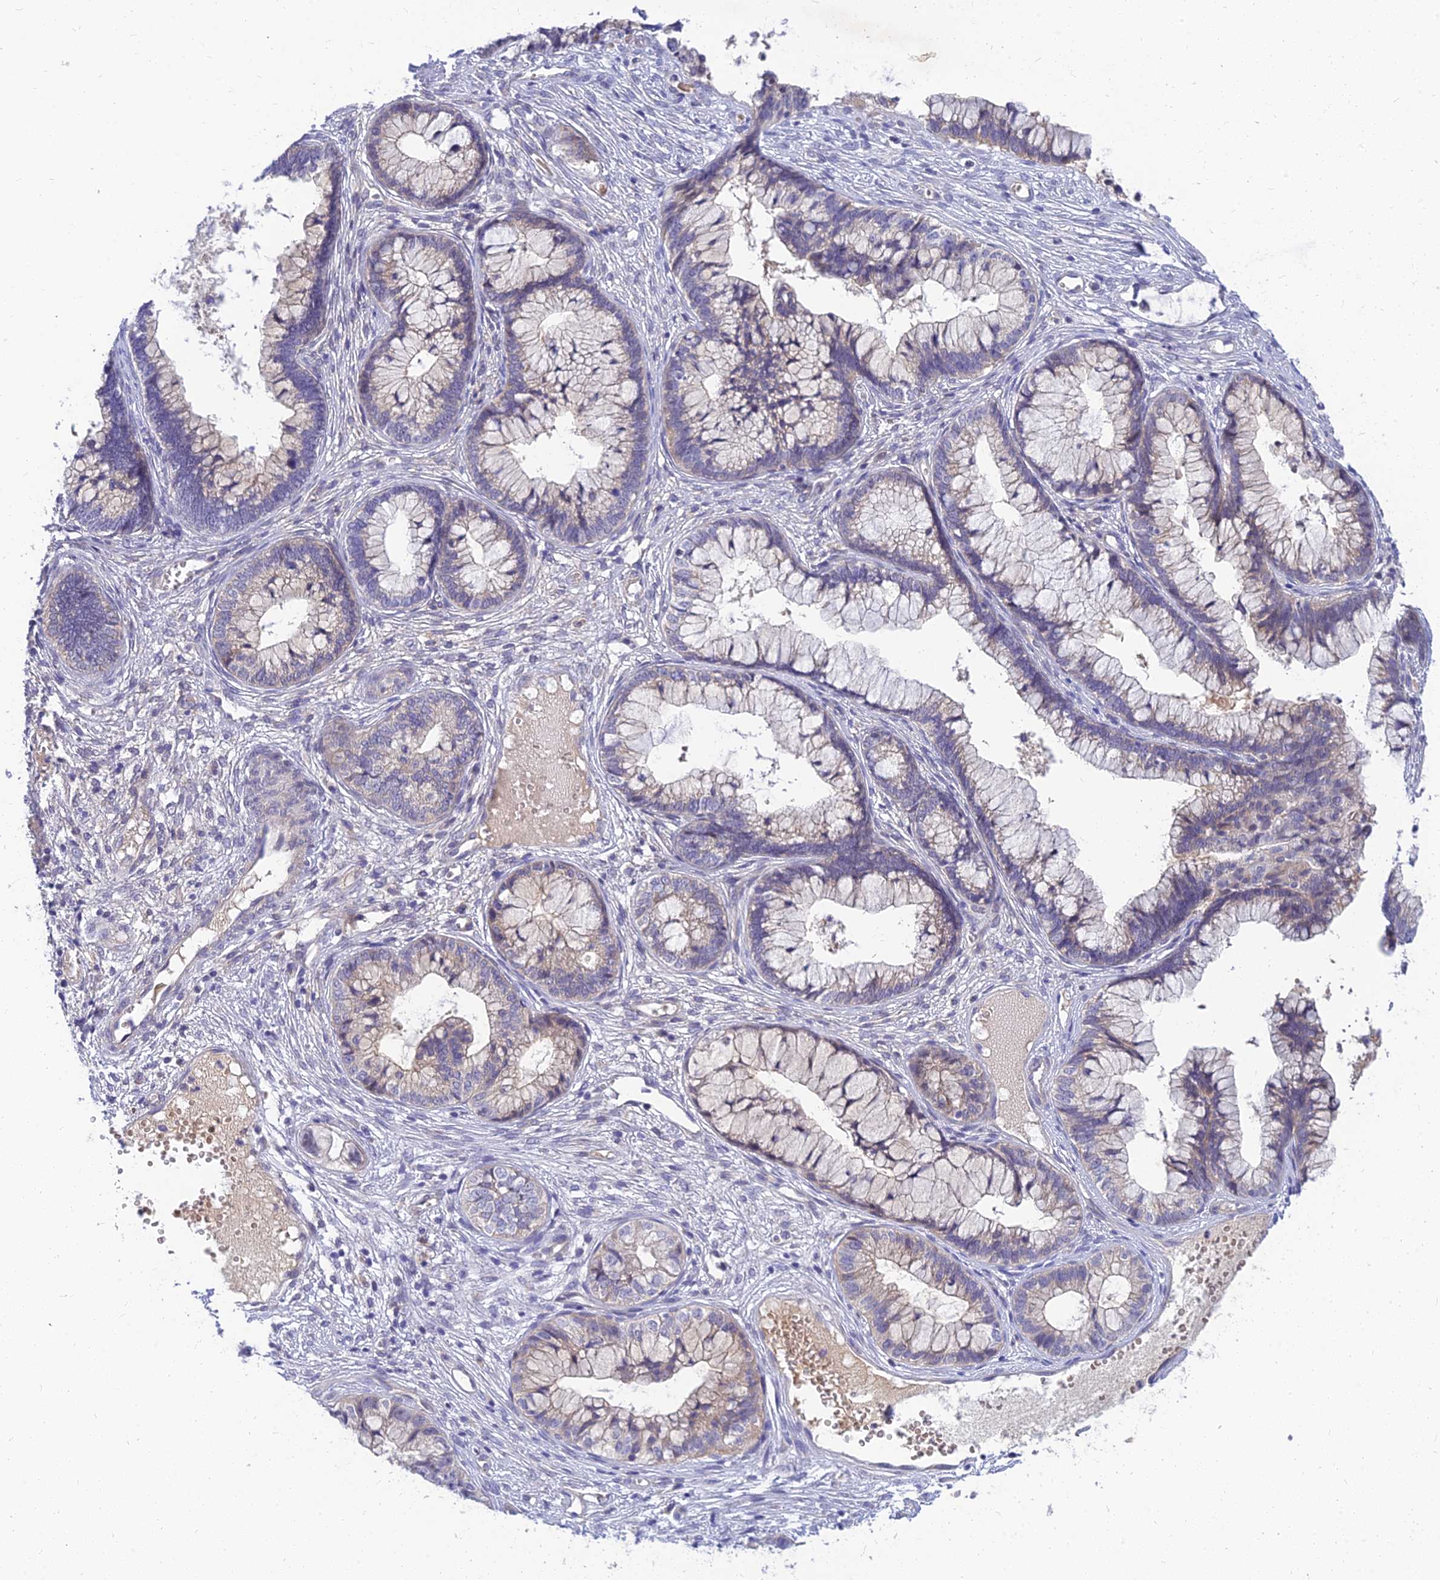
{"staining": {"intensity": "weak", "quantity": "<25%", "location": "cytoplasmic/membranous"}, "tissue": "cervical cancer", "cell_type": "Tumor cells", "image_type": "cancer", "snomed": [{"axis": "morphology", "description": "Adenocarcinoma, NOS"}, {"axis": "topography", "description": "Cervix"}], "caption": "Immunohistochemistry of human cervical cancer reveals no positivity in tumor cells.", "gene": "ANKS4B", "patient": {"sex": "female", "age": 44}}